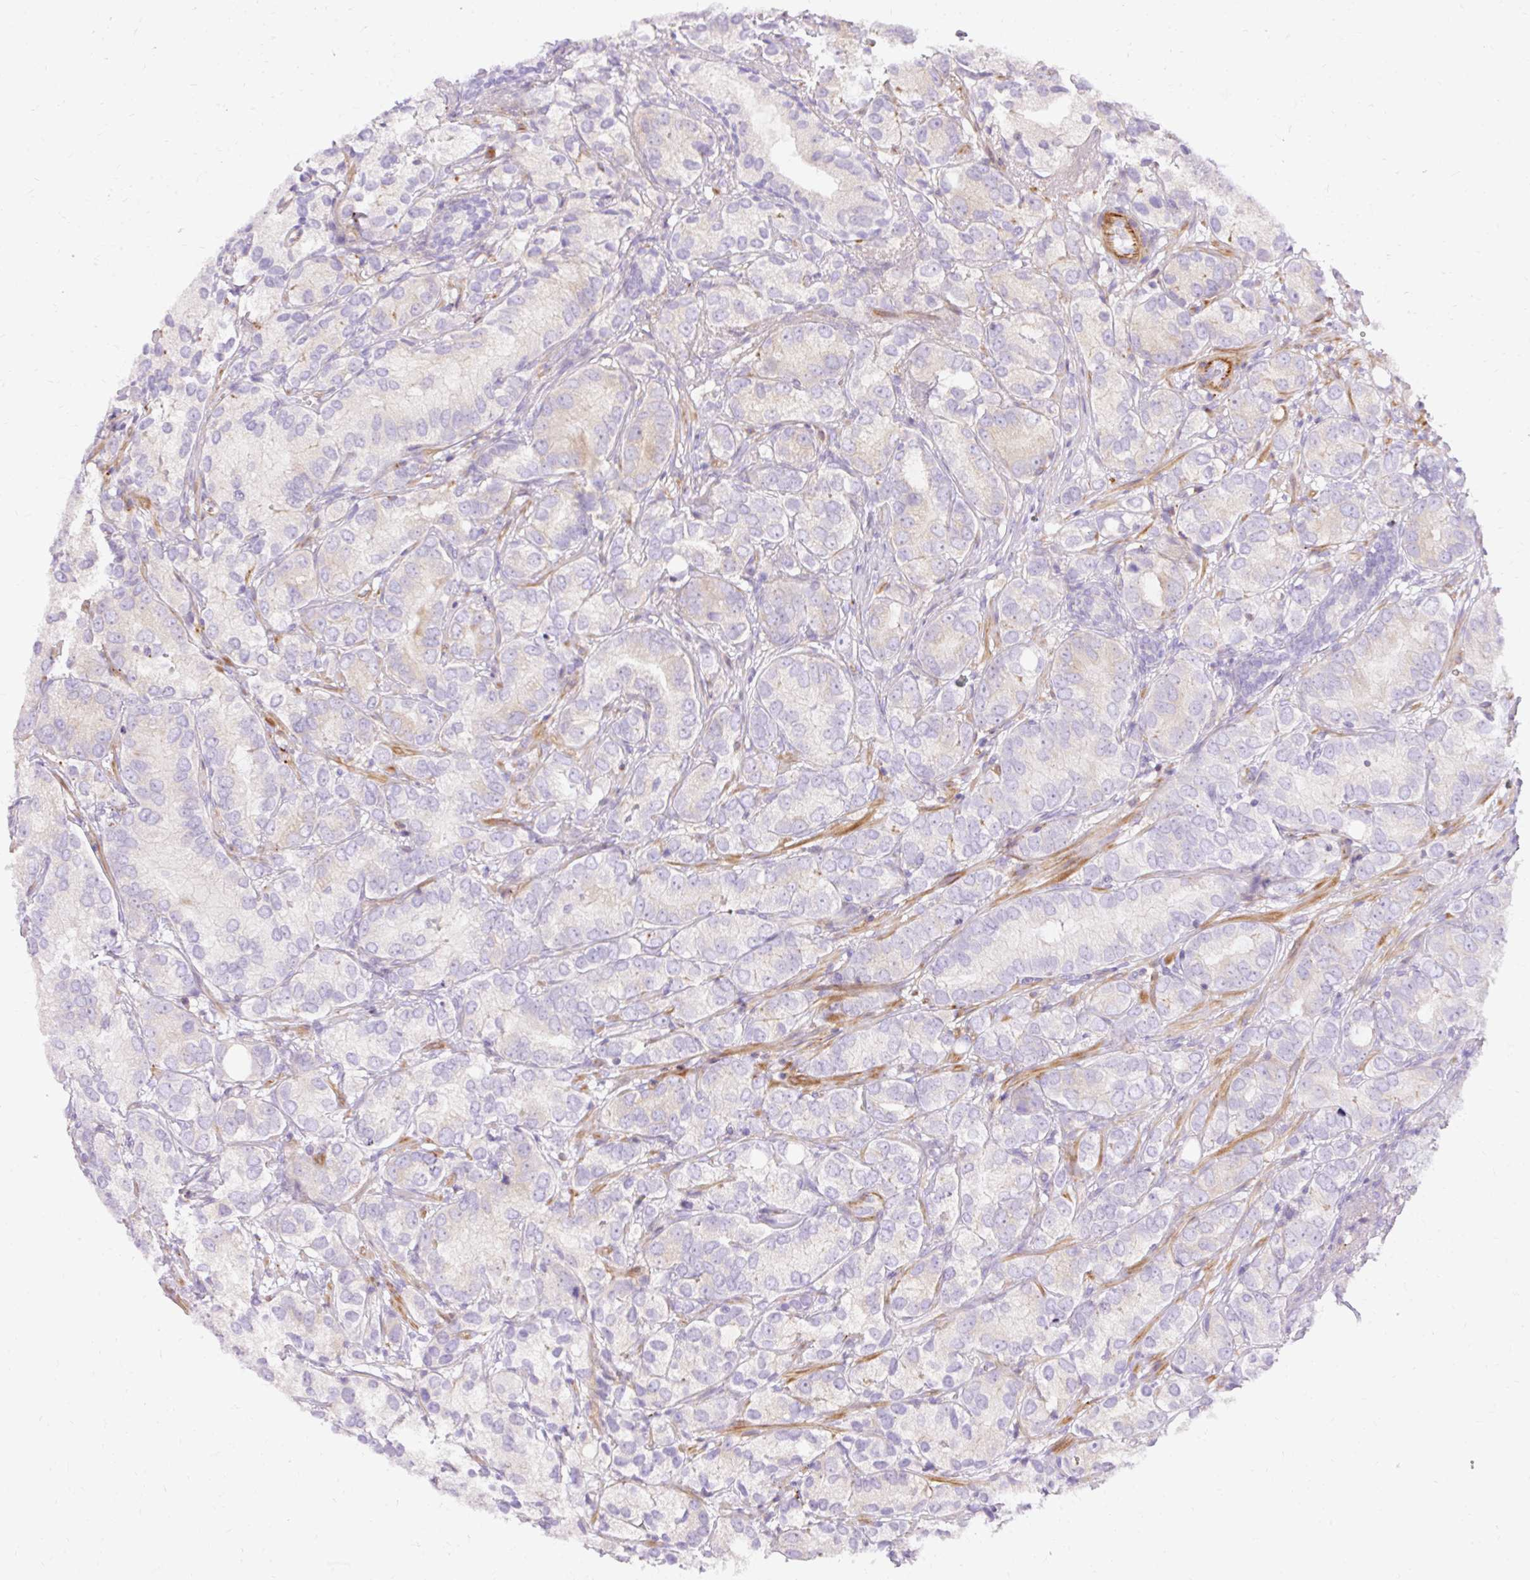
{"staining": {"intensity": "negative", "quantity": "none", "location": "none"}, "tissue": "prostate cancer", "cell_type": "Tumor cells", "image_type": "cancer", "snomed": [{"axis": "morphology", "description": "Adenocarcinoma, High grade"}, {"axis": "topography", "description": "Prostate"}], "caption": "Tumor cells are negative for protein expression in human prostate adenocarcinoma (high-grade).", "gene": "CORO7-PAM16", "patient": {"sex": "male", "age": 82}}